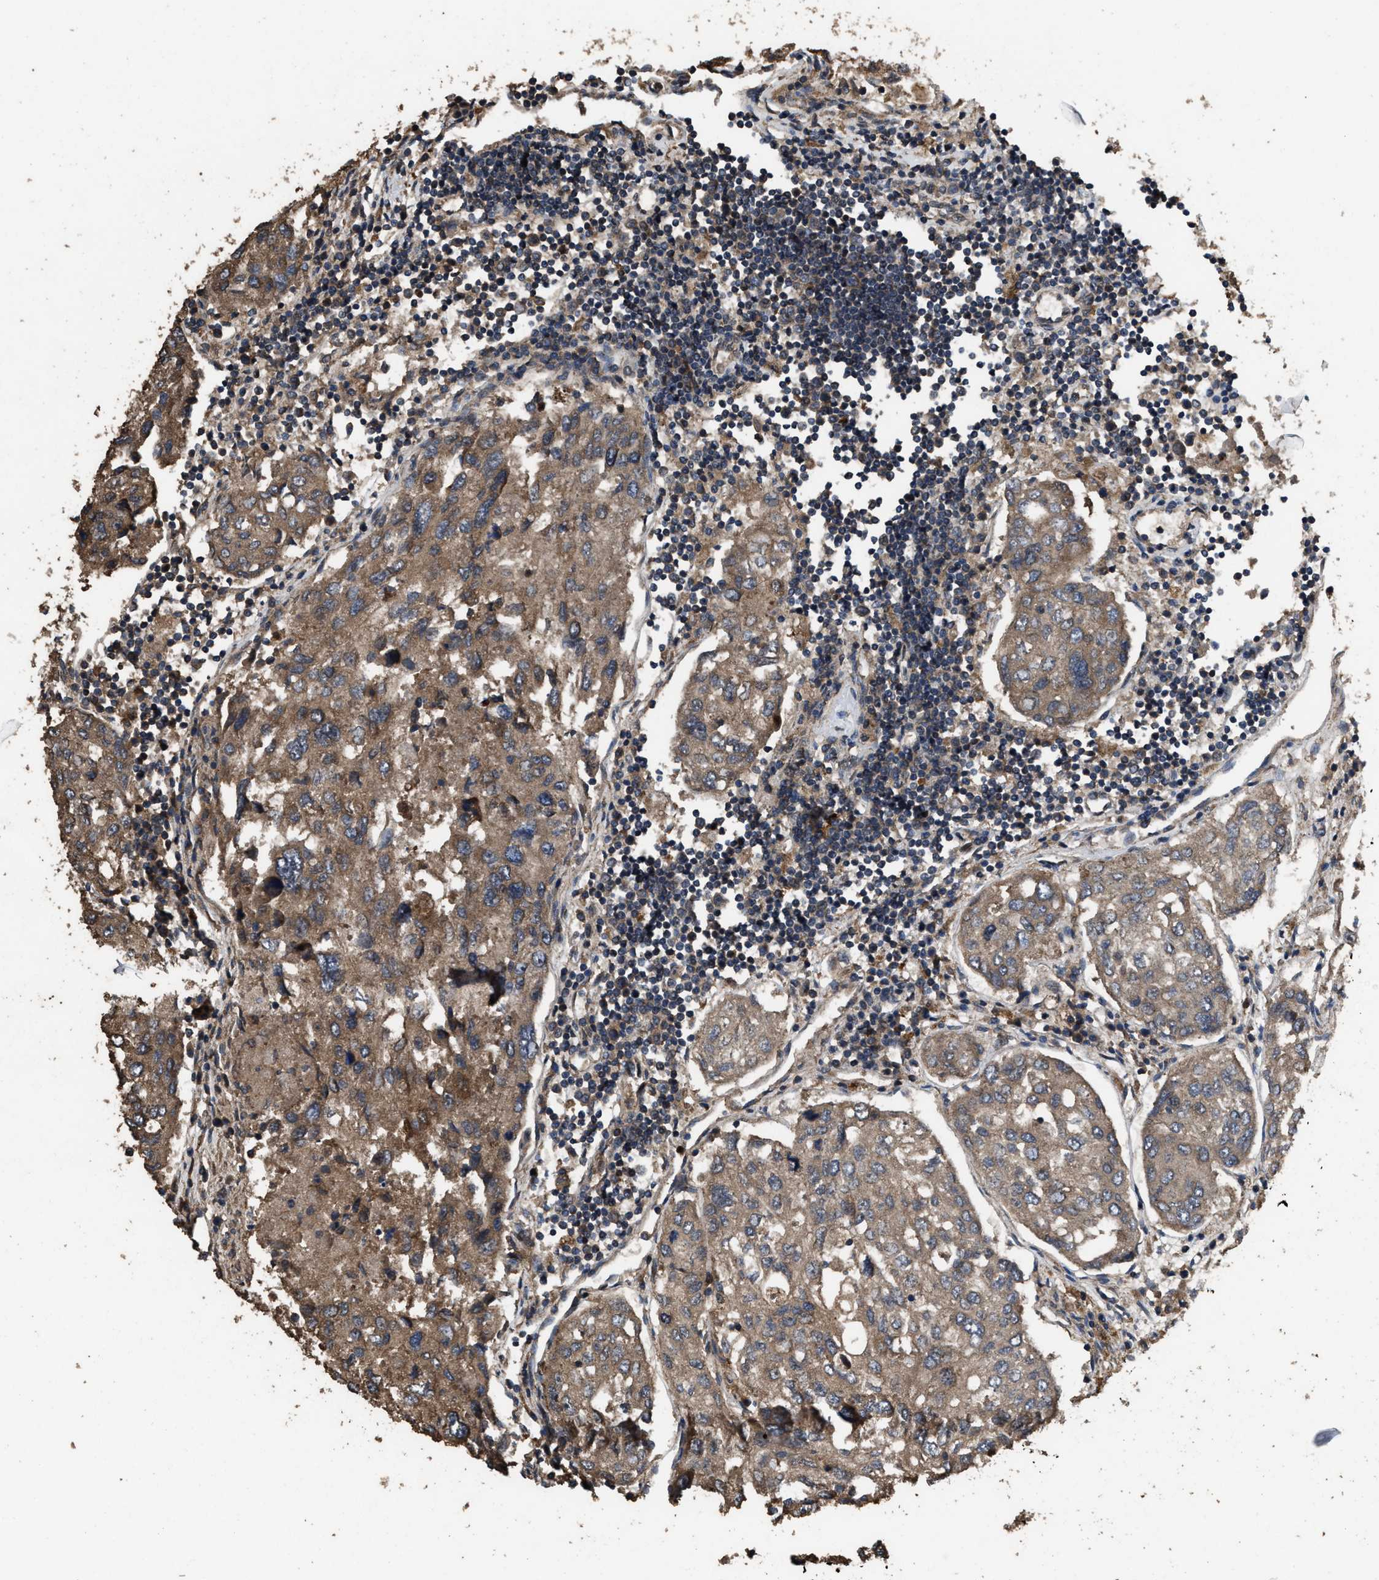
{"staining": {"intensity": "moderate", "quantity": ">75%", "location": "cytoplasmic/membranous"}, "tissue": "urothelial cancer", "cell_type": "Tumor cells", "image_type": "cancer", "snomed": [{"axis": "morphology", "description": "Urothelial carcinoma, High grade"}, {"axis": "topography", "description": "Lymph node"}, {"axis": "topography", "description": "Urinary bladder"}], "caption": "A high-resolution histopathology image shows immunohistochemistry (IHC) staining of urothelial cancer, which exhibits moderate cytoplasmic/membranous staining in about >75% of tumor cells.", "gene": "HAUS6", "patient": {"sex": "male", "age": 51}}